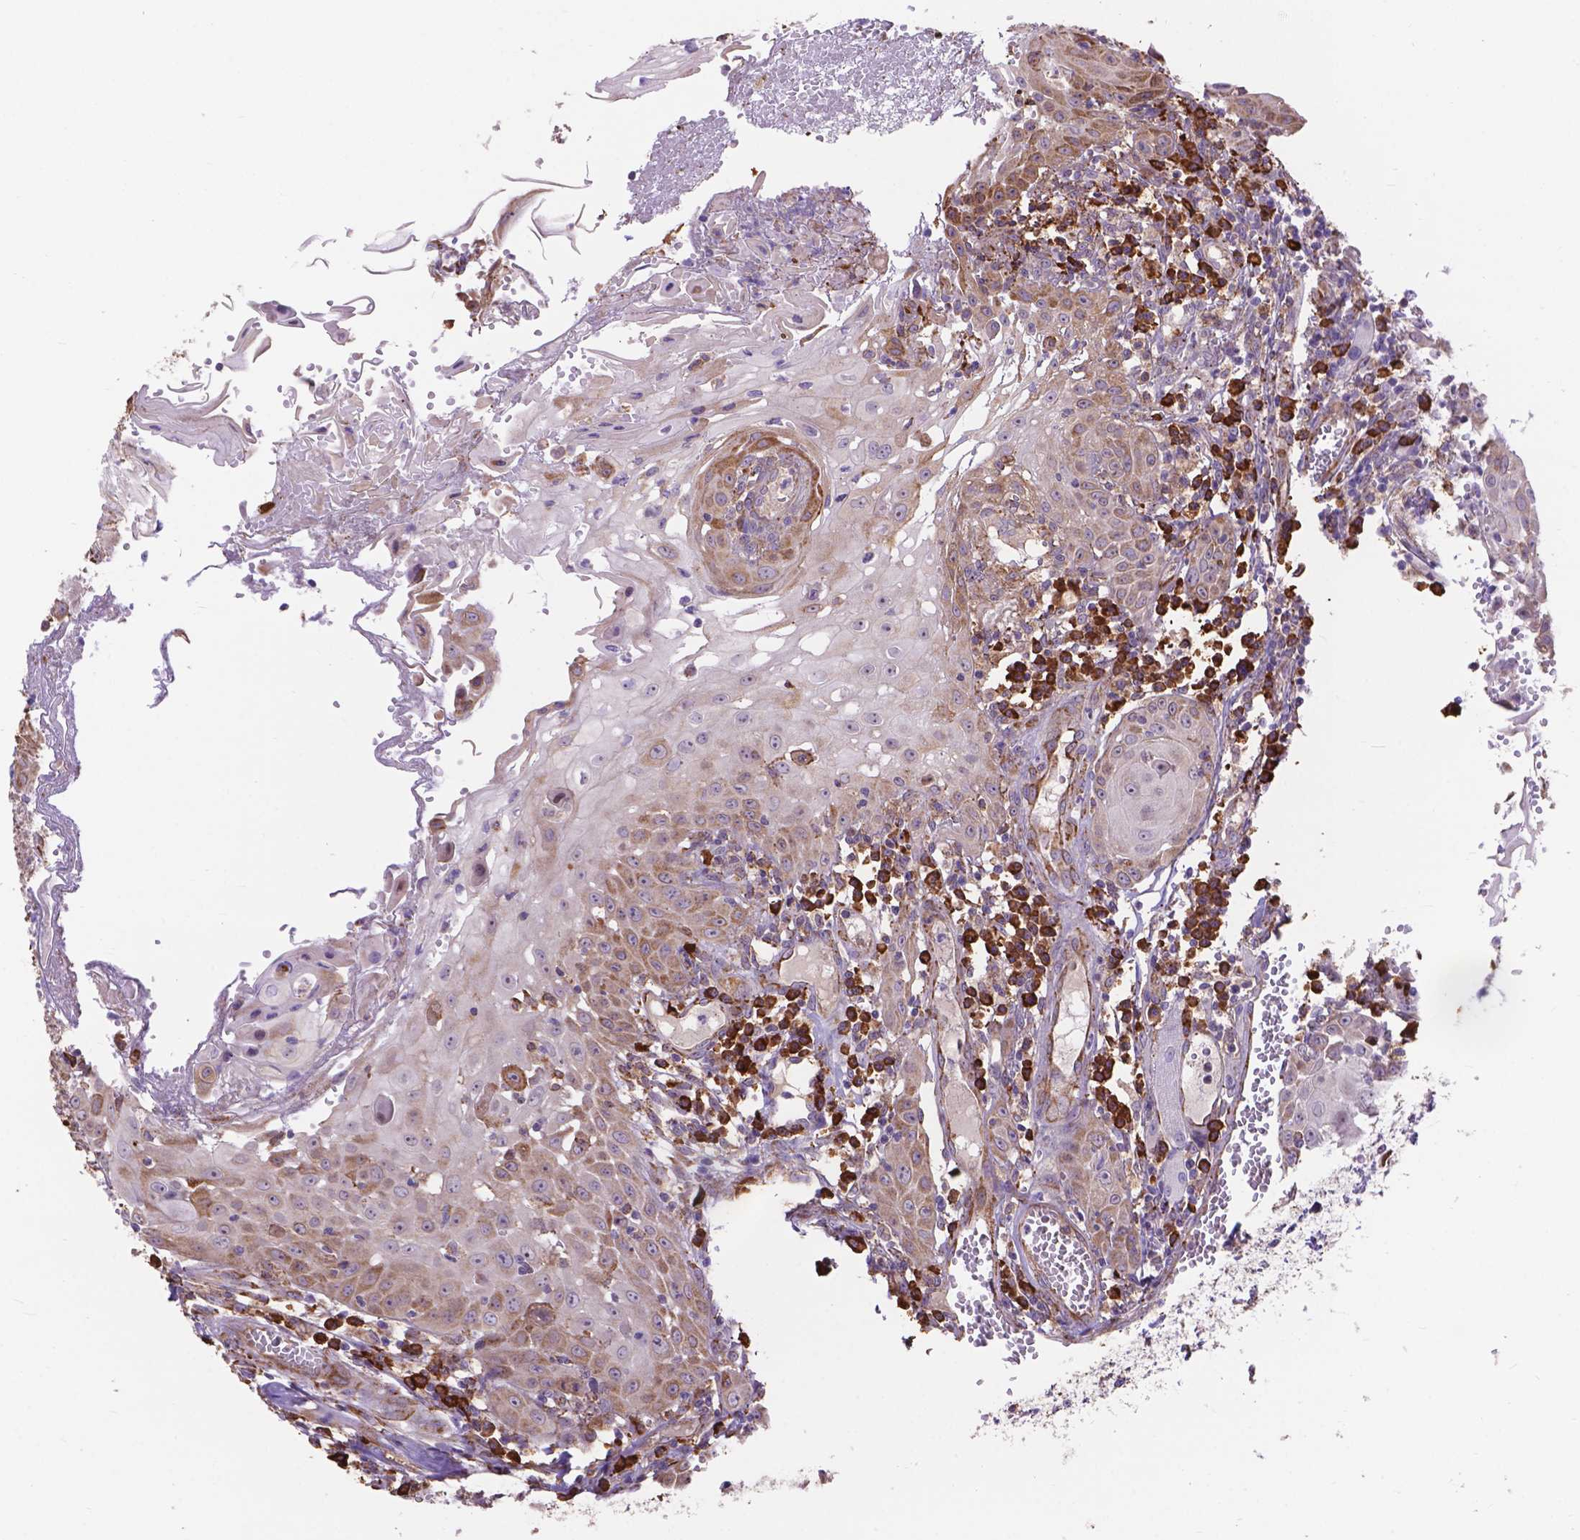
{"staining": {"intensity": "weak", "quantity": "<25%", "location": "cytoplasmic/membranous"}, "tissue": "head and neck cancer", "cell_type": "Tumor cells", "image_type": "cancer", "snomed": [{"axis": "morphology", "description": "Squamous cell carcinoma, NOS"}, {"axis": "topography", "description": "Head-Neck"}], "caption": "DAB (3,3'-diaminobenzidine) immunohistochemical staining of head and neck cancer (squamous cell carcinoma) reveals no significant staining in tumor cells.", "gene": "IPO11", "patient": {"sex": "female", "age": 80}}